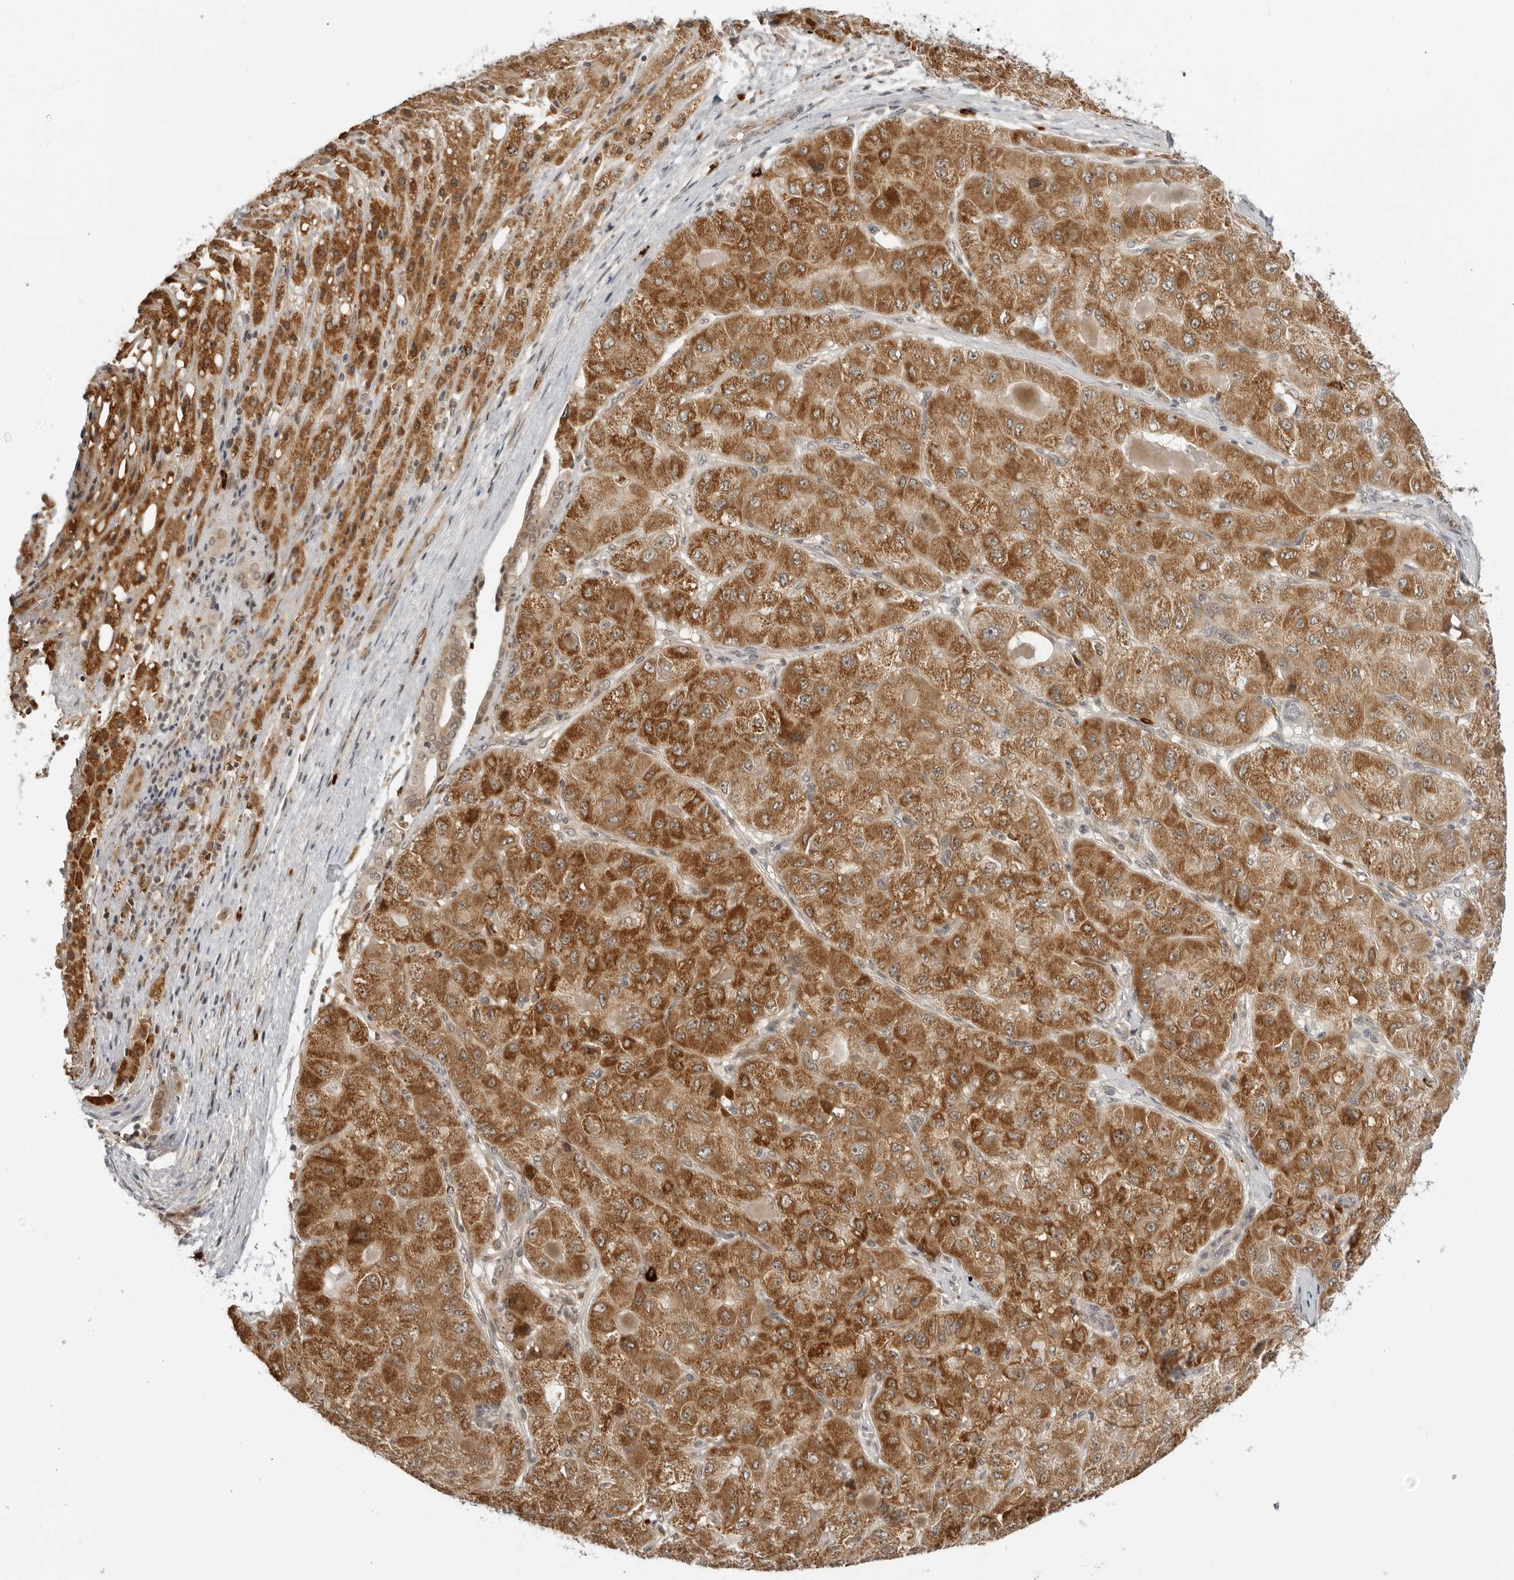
{"staining": {"intensity": "strong", "quantity": ">75%", "location": "cytoplasmic/membranous"}, "tissue": "liver cancer", "cell_type": "Tumor cells", "image_type": "cancer", "snomed": [{"axis": "morphology", "description": "Carcinoma, Hepatocellular, NOS"}, {"axis": "topography", "description": "Liver"}], "caption": "Human liver cancer (hepatocellular carcinoma) stained for a protein (brown) demonstrates strong cytoplasmic/membranous positive positivity in about >75% of tumor cells.", "gene": "SUGCT", "patient": {"sex": "male", "age": 80}}